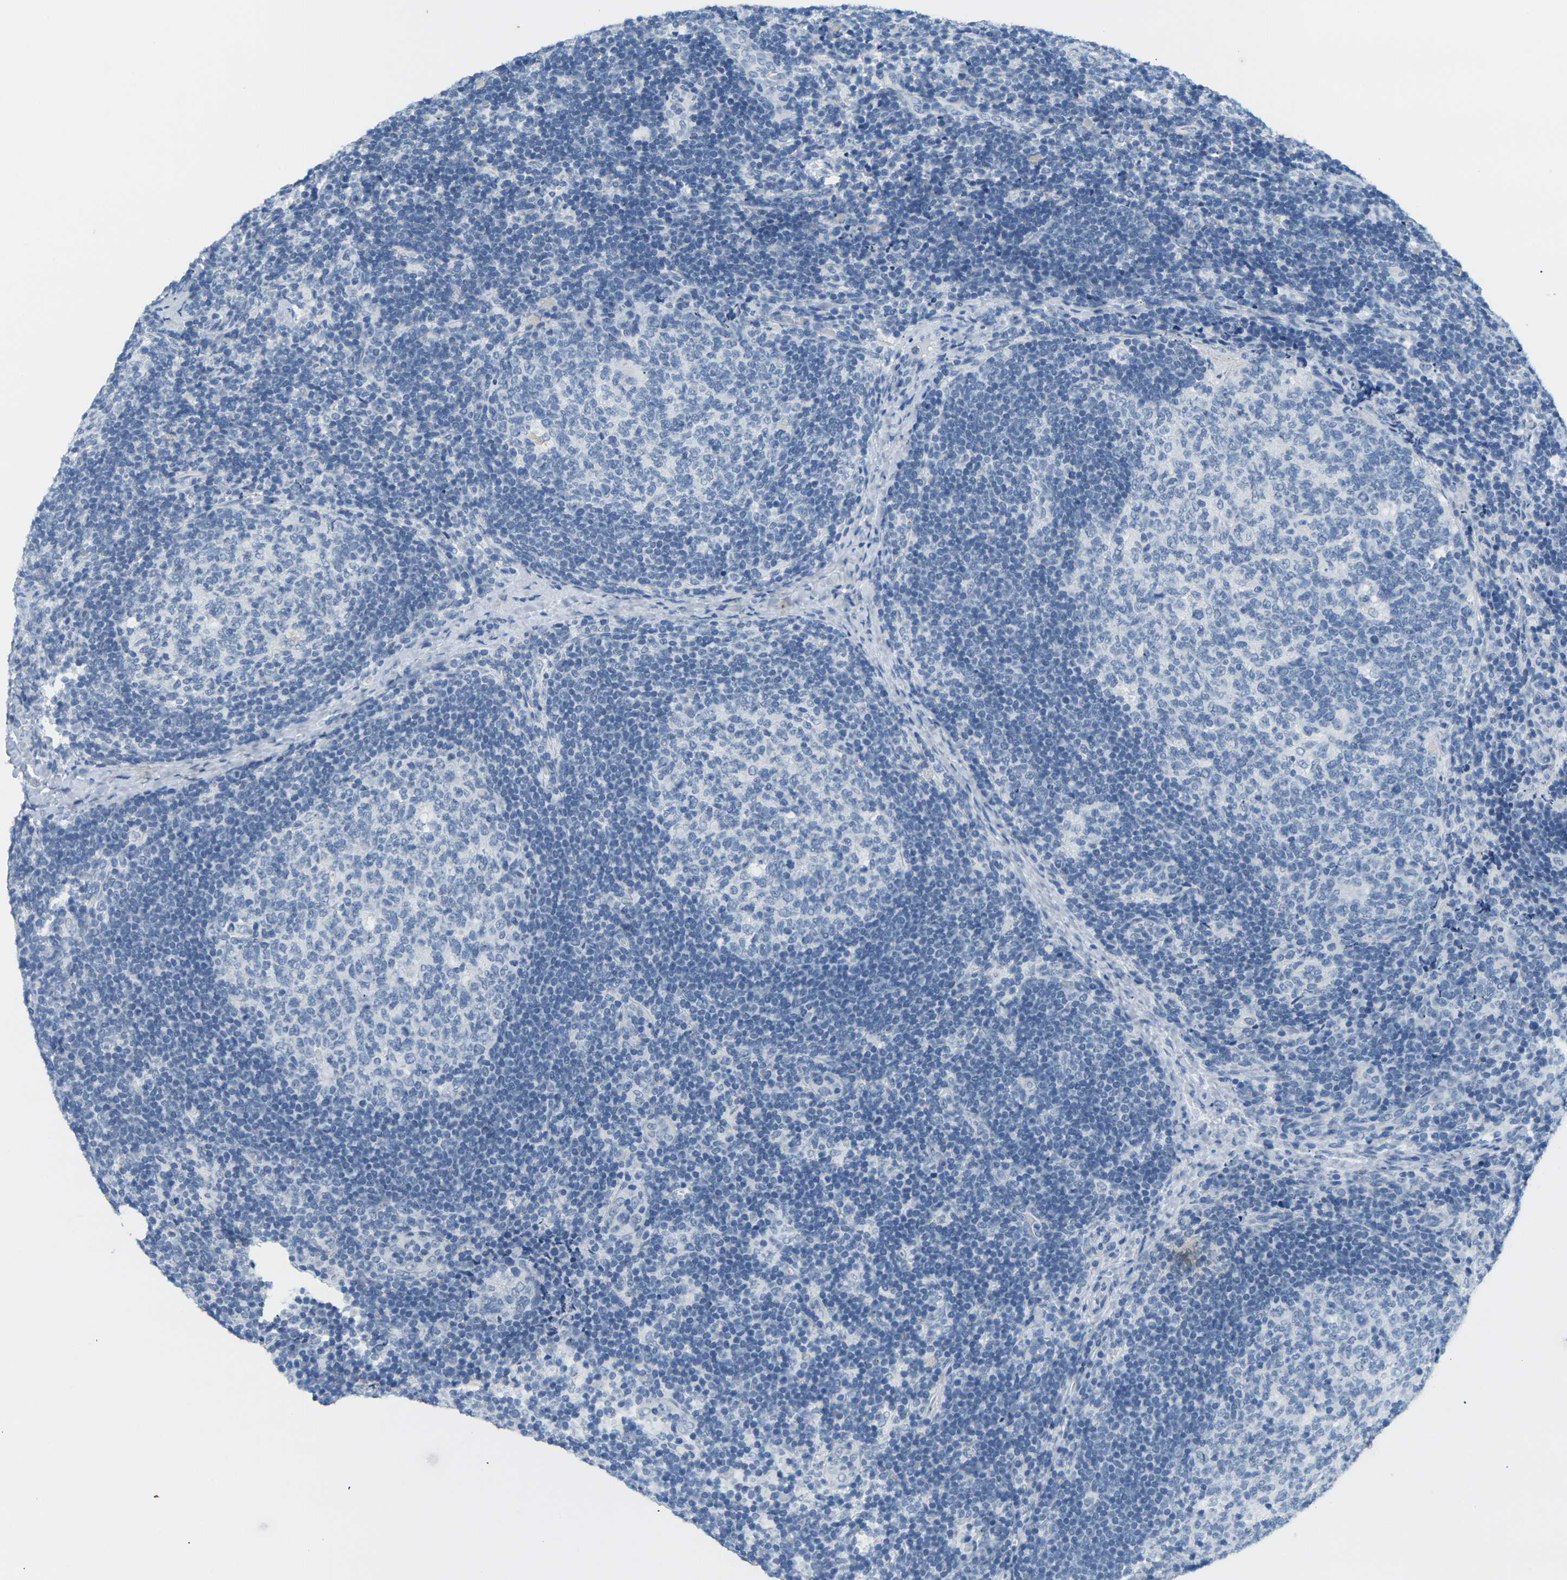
{"staining": {"intensity": "negative", "quantity": "none", "location": "none"}, "tissue": "lymph node", "cell_type": "Germinal center cells", "image_type": "normal", "snomed": [{"axis": "morphology", "description": "Normal tissue, NOS"}, {"axis": "topography", "description": "Lymph node"}], "caption": "Image shows no protein staining in germinal center cells of benign lymph node. (Immunohistochemistry (ihc), brightfield microscopy, high magnification).", "gene": "CTAG1A", "patient": {"sex": "female", "age": 14}}